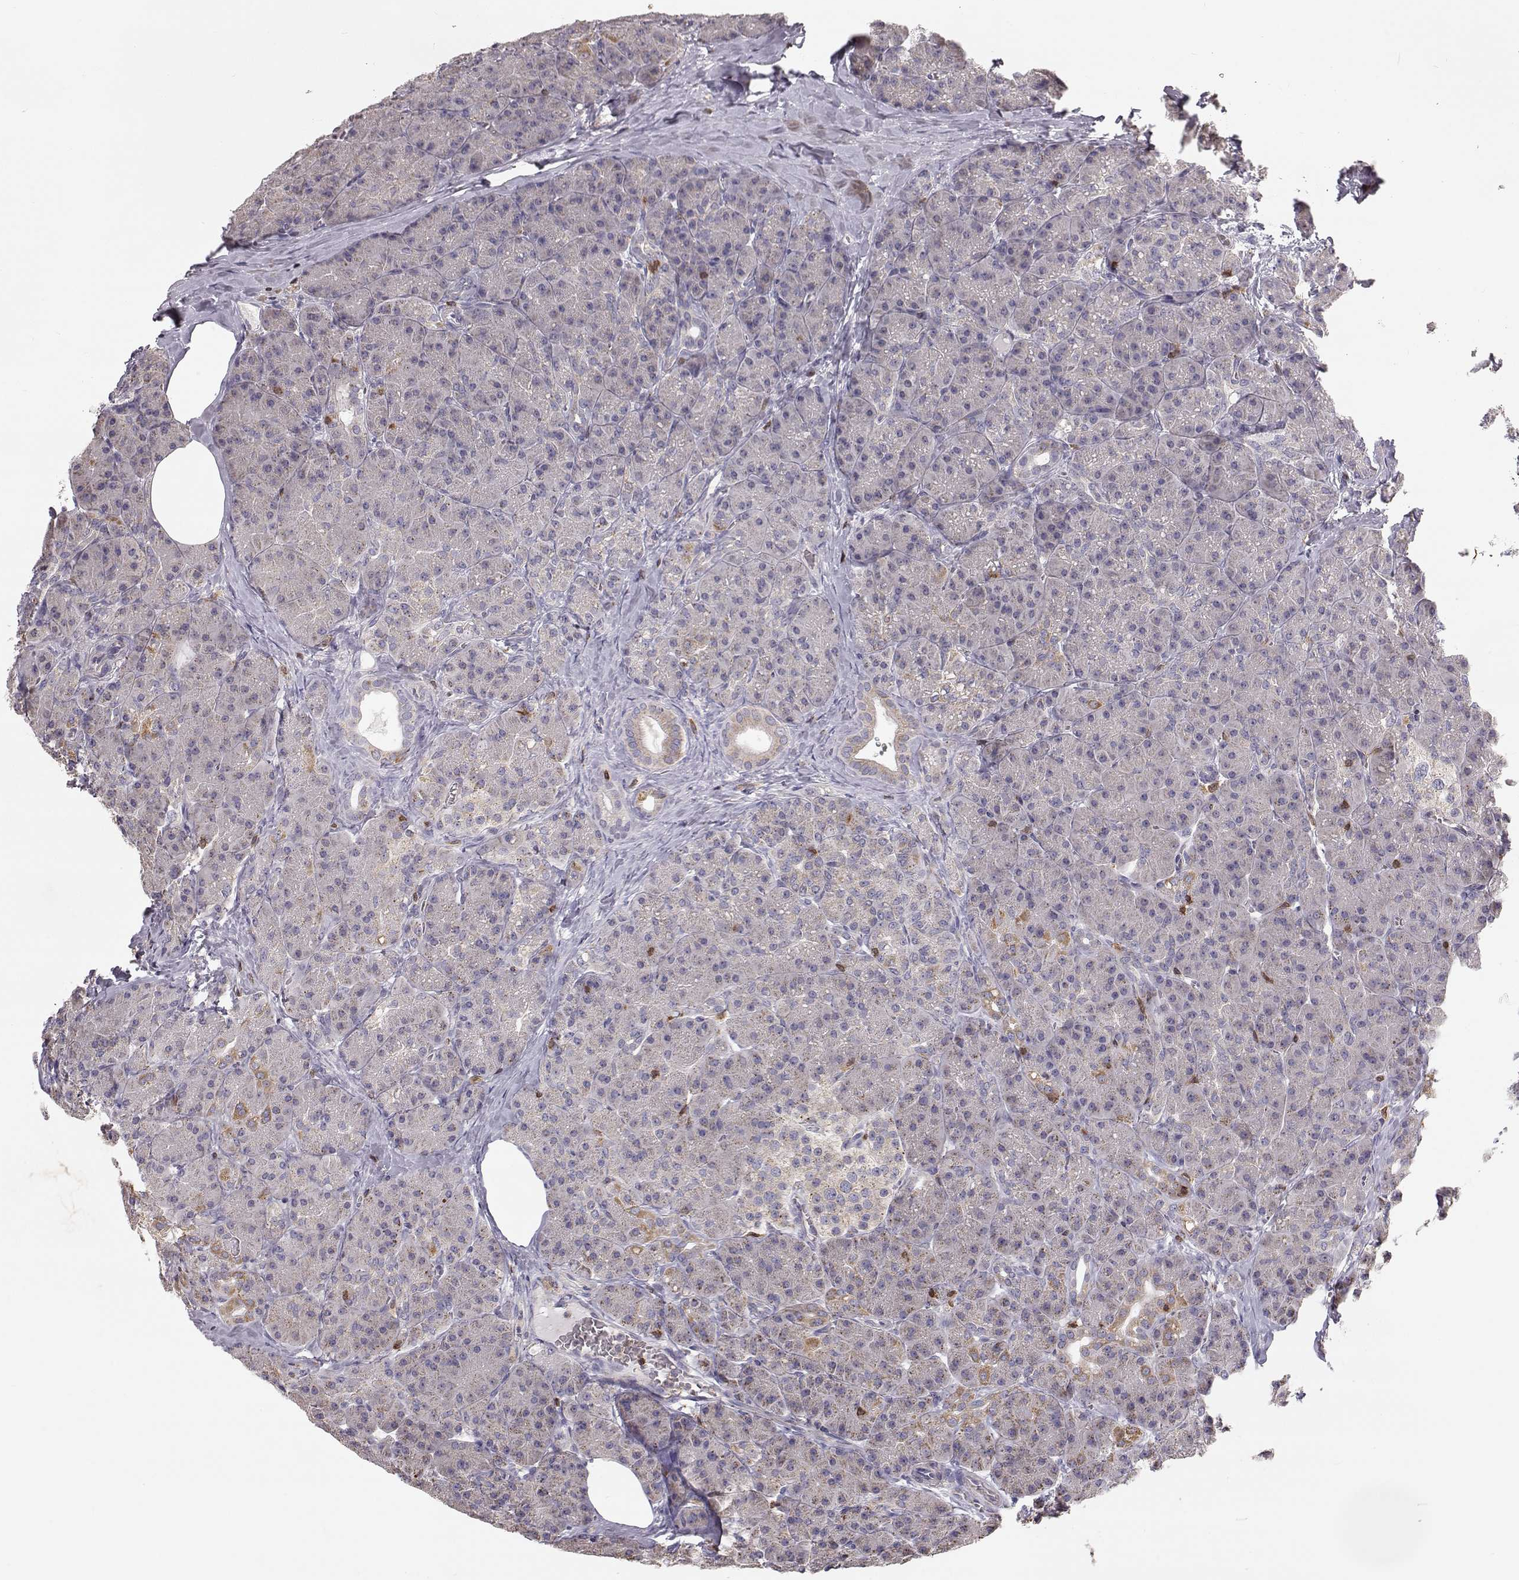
{"staining": {"intensity": "moderate", "quantity": "<25%", "location": "cytoplasmic/membranous"}, "tissue": "pancreas", "cell_type": "Exocrine glandular cells", "image_type": "normal", "snomed": [{"axis": "morphology", "description": "Normal tissue, NOS"}, {"axis": "topography", "description": "Pancreas"}], "caption": "Immunohistochemistry (IHC) histopathology image of unremarkable pancreas: pancreas stained using immunohistochemistry (IHC) exhibits low levels of moderate protein expression localized specifically in the cytoplasmic/membranous of exocrine glandular cells, appearing as a cytoplasmic/membranous brown color.", "gene": "GRAP2", "patient": {"sex": "male", "age": 57}}